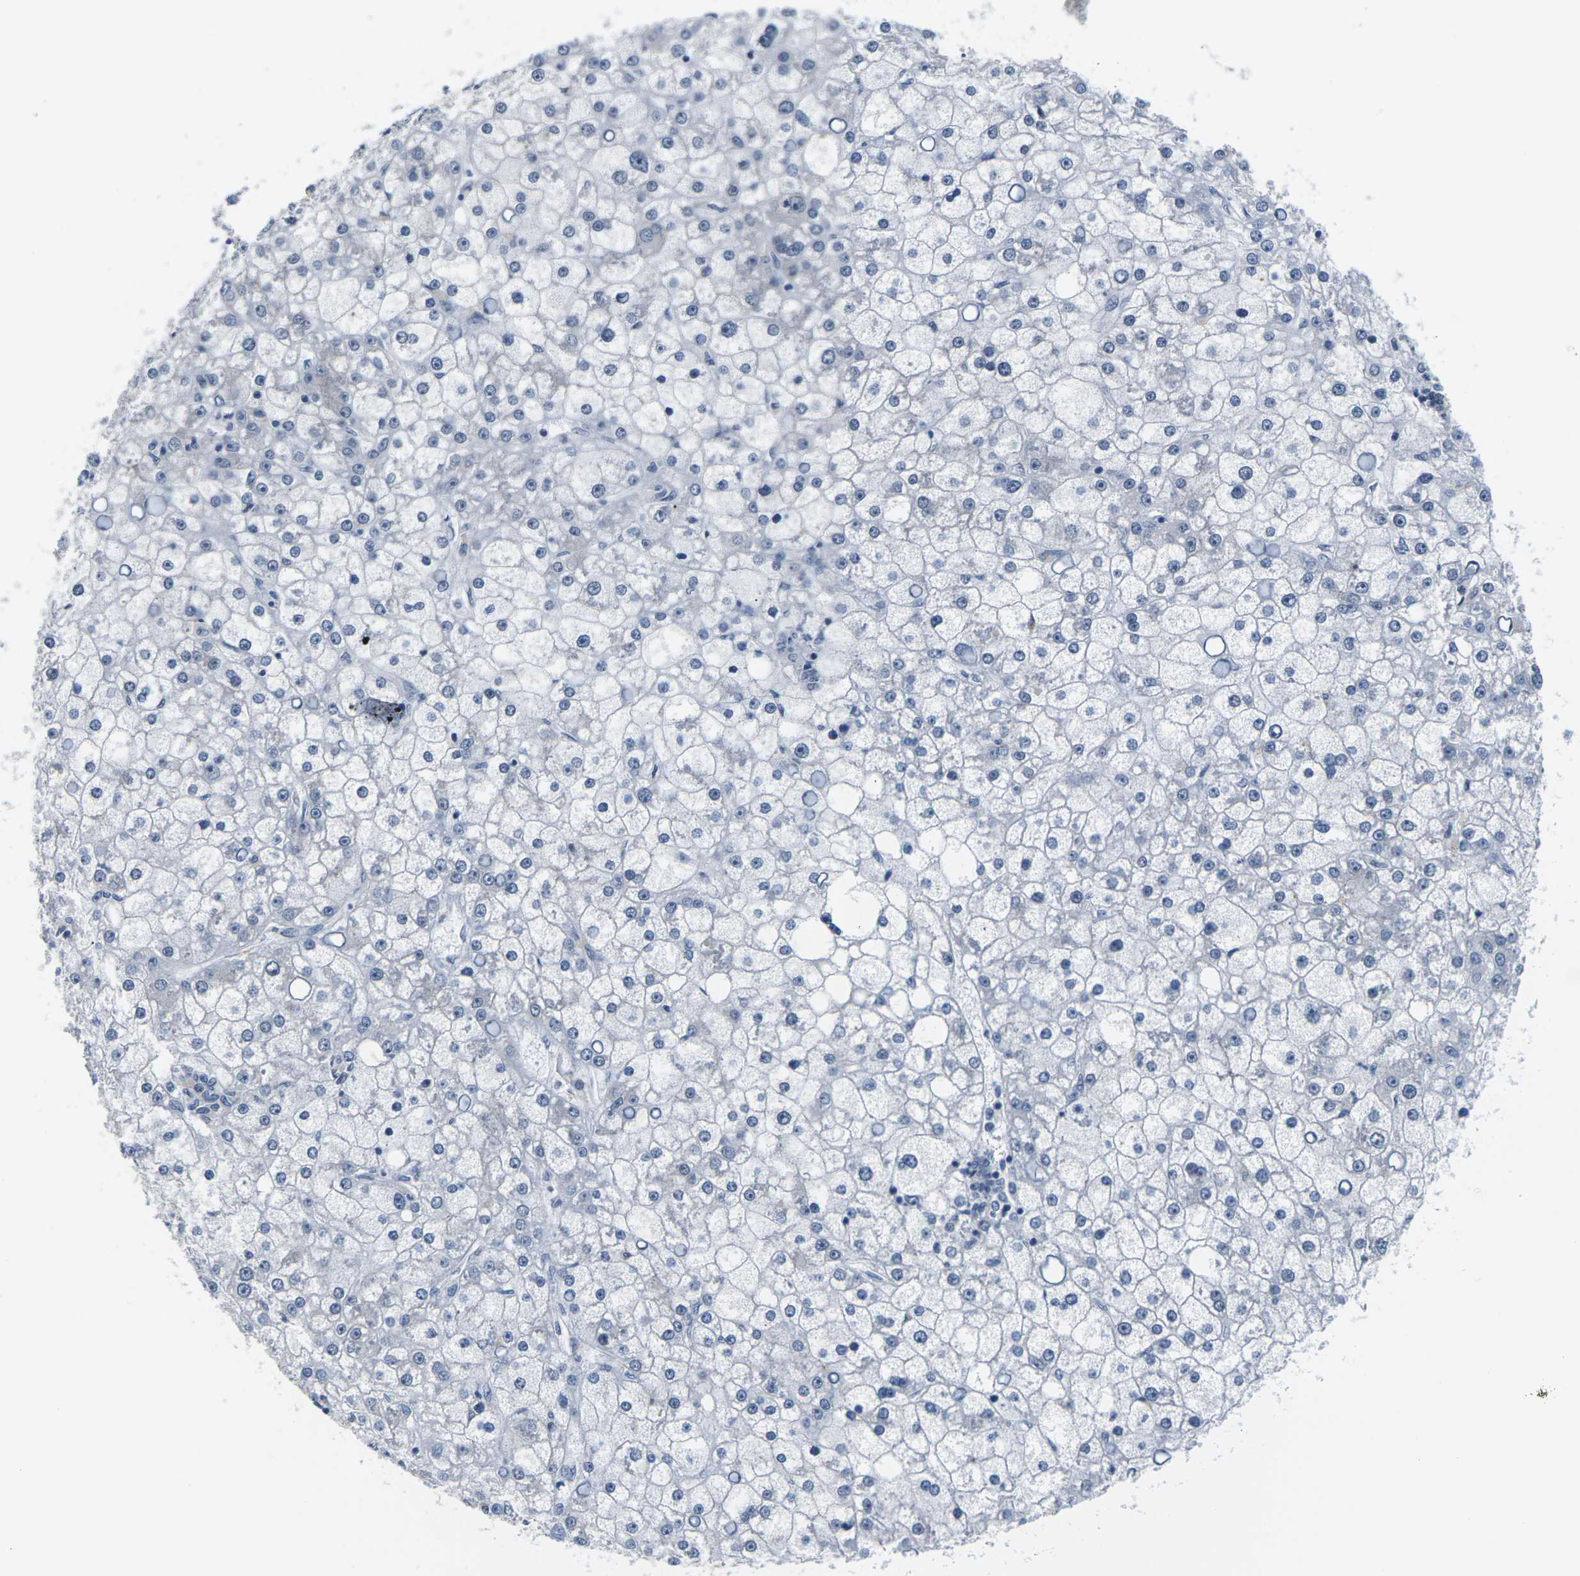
{"staining": {"intensity": "negative", "quantity": "none", "location": "none"}, "tissue": "liver cancer", "cell_type": "Tumor cells", "image_type": "cancer", "snomed": [{"axis": "morphology", "description": "Carcinoma, Hepatocellular, NOS"}, {"axis": "topography", "description": "Liver"}], "caption": "Tumor cells show no significant staining in hepatocellular carcinoma (liver).", "gene": "PKP2", "patient": {"sex": "male", "age": 67}}